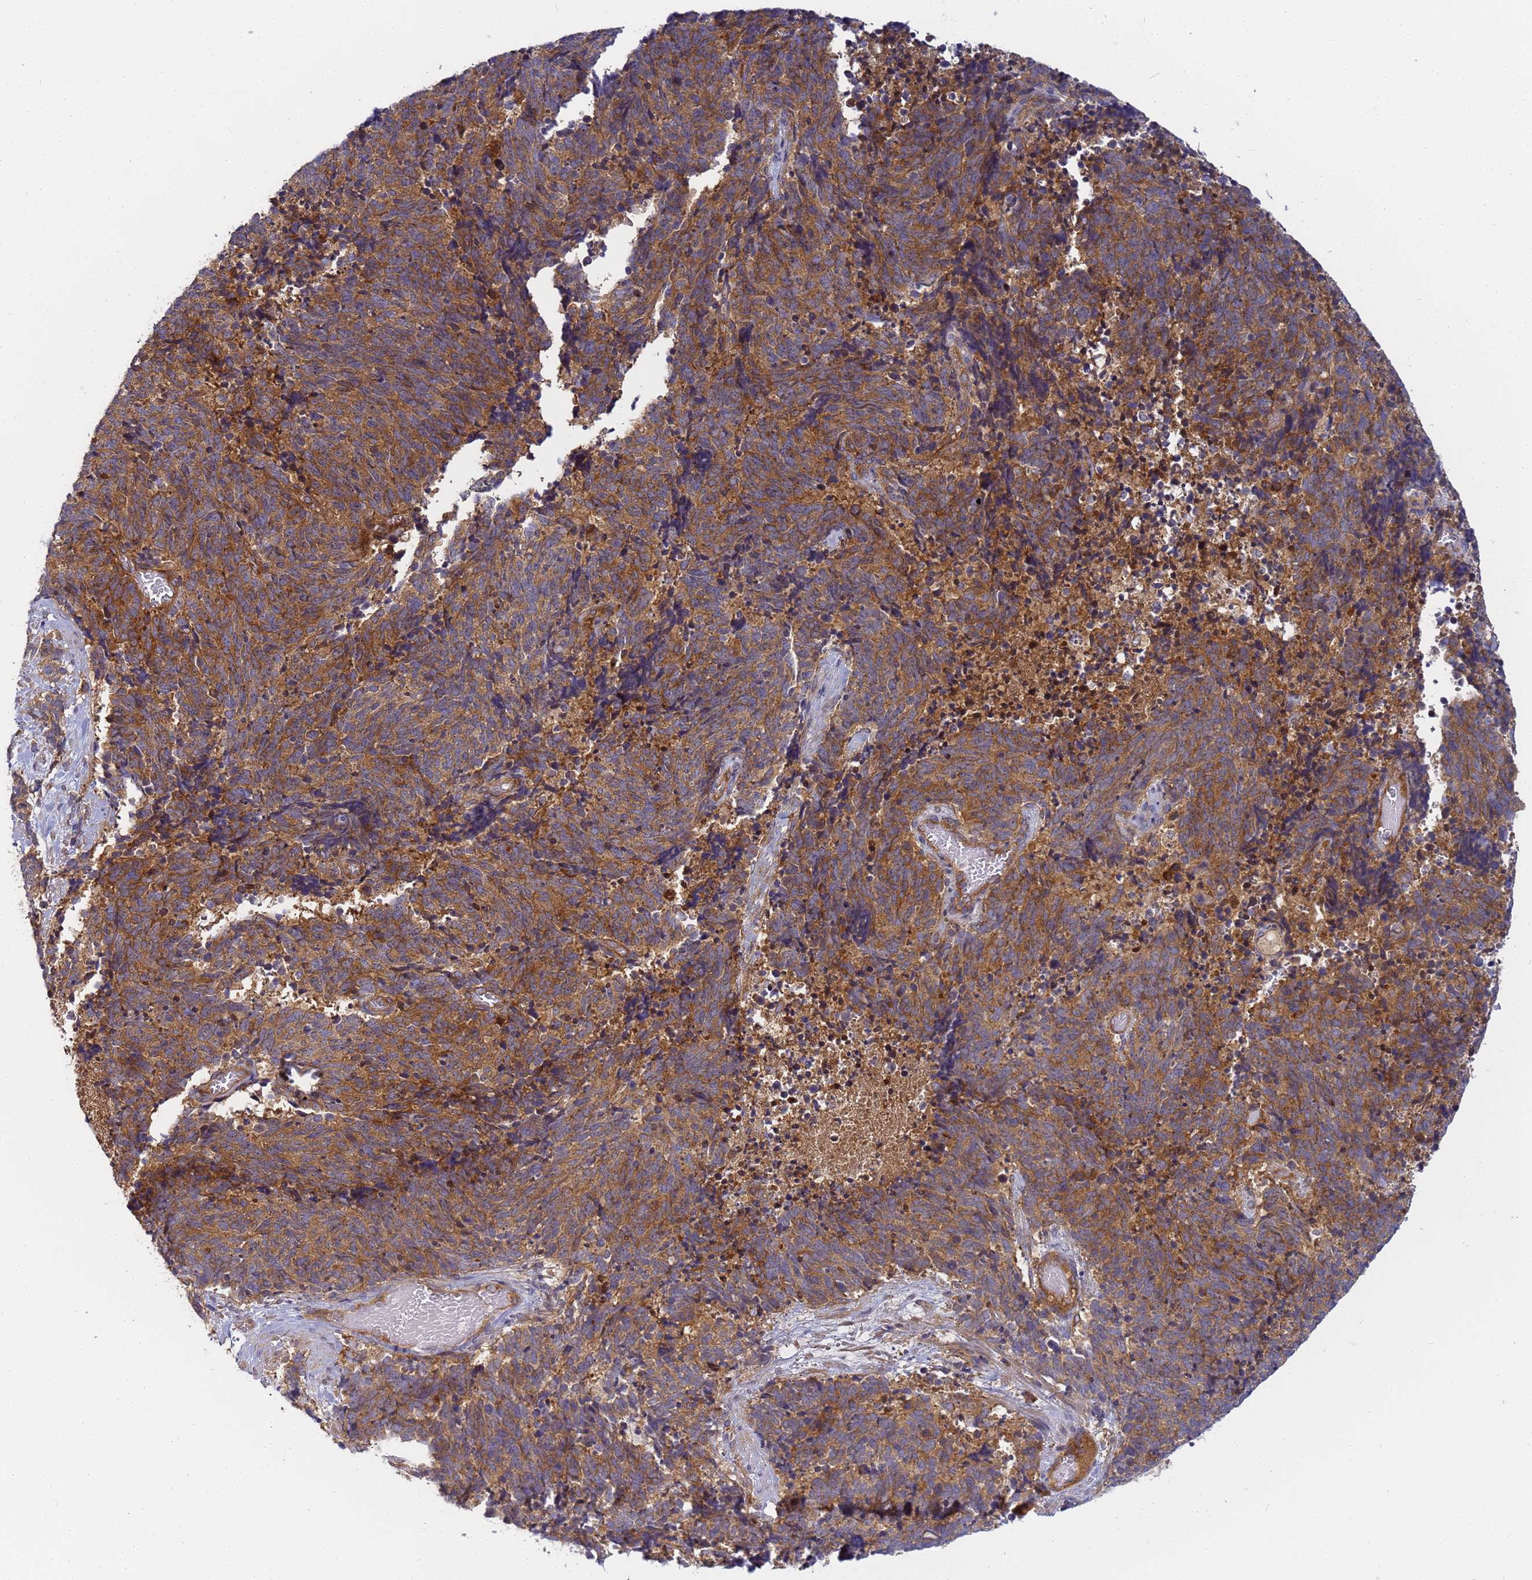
{"staining": {"intensity": "moderate", "quantity": ">75%", "location": "cytoplasmic/membranous"}, "tissue": "cervical cancer", "cell_type": "Tumor cells", "image_type": "cancer", "snomed": [{"axis": "morphology", "description": "Squamous cell carcinoma, NOS"}, {"axis": "topography", "description": "Cervix"}], "caption": "Protein expression analysis of human cervical cancer (squamous cell carcinoma) reveals moderate cytoplasmic/membranous positivity in about >75% of tumor cells. Using DAB (3,3'-diaminobenzidine) (brown) and hematoxylin (blue) stains, captured at high magnification using brightfield microscopy.", "gene": "CHM", "patient": {"sex": "female", "age": 29}}